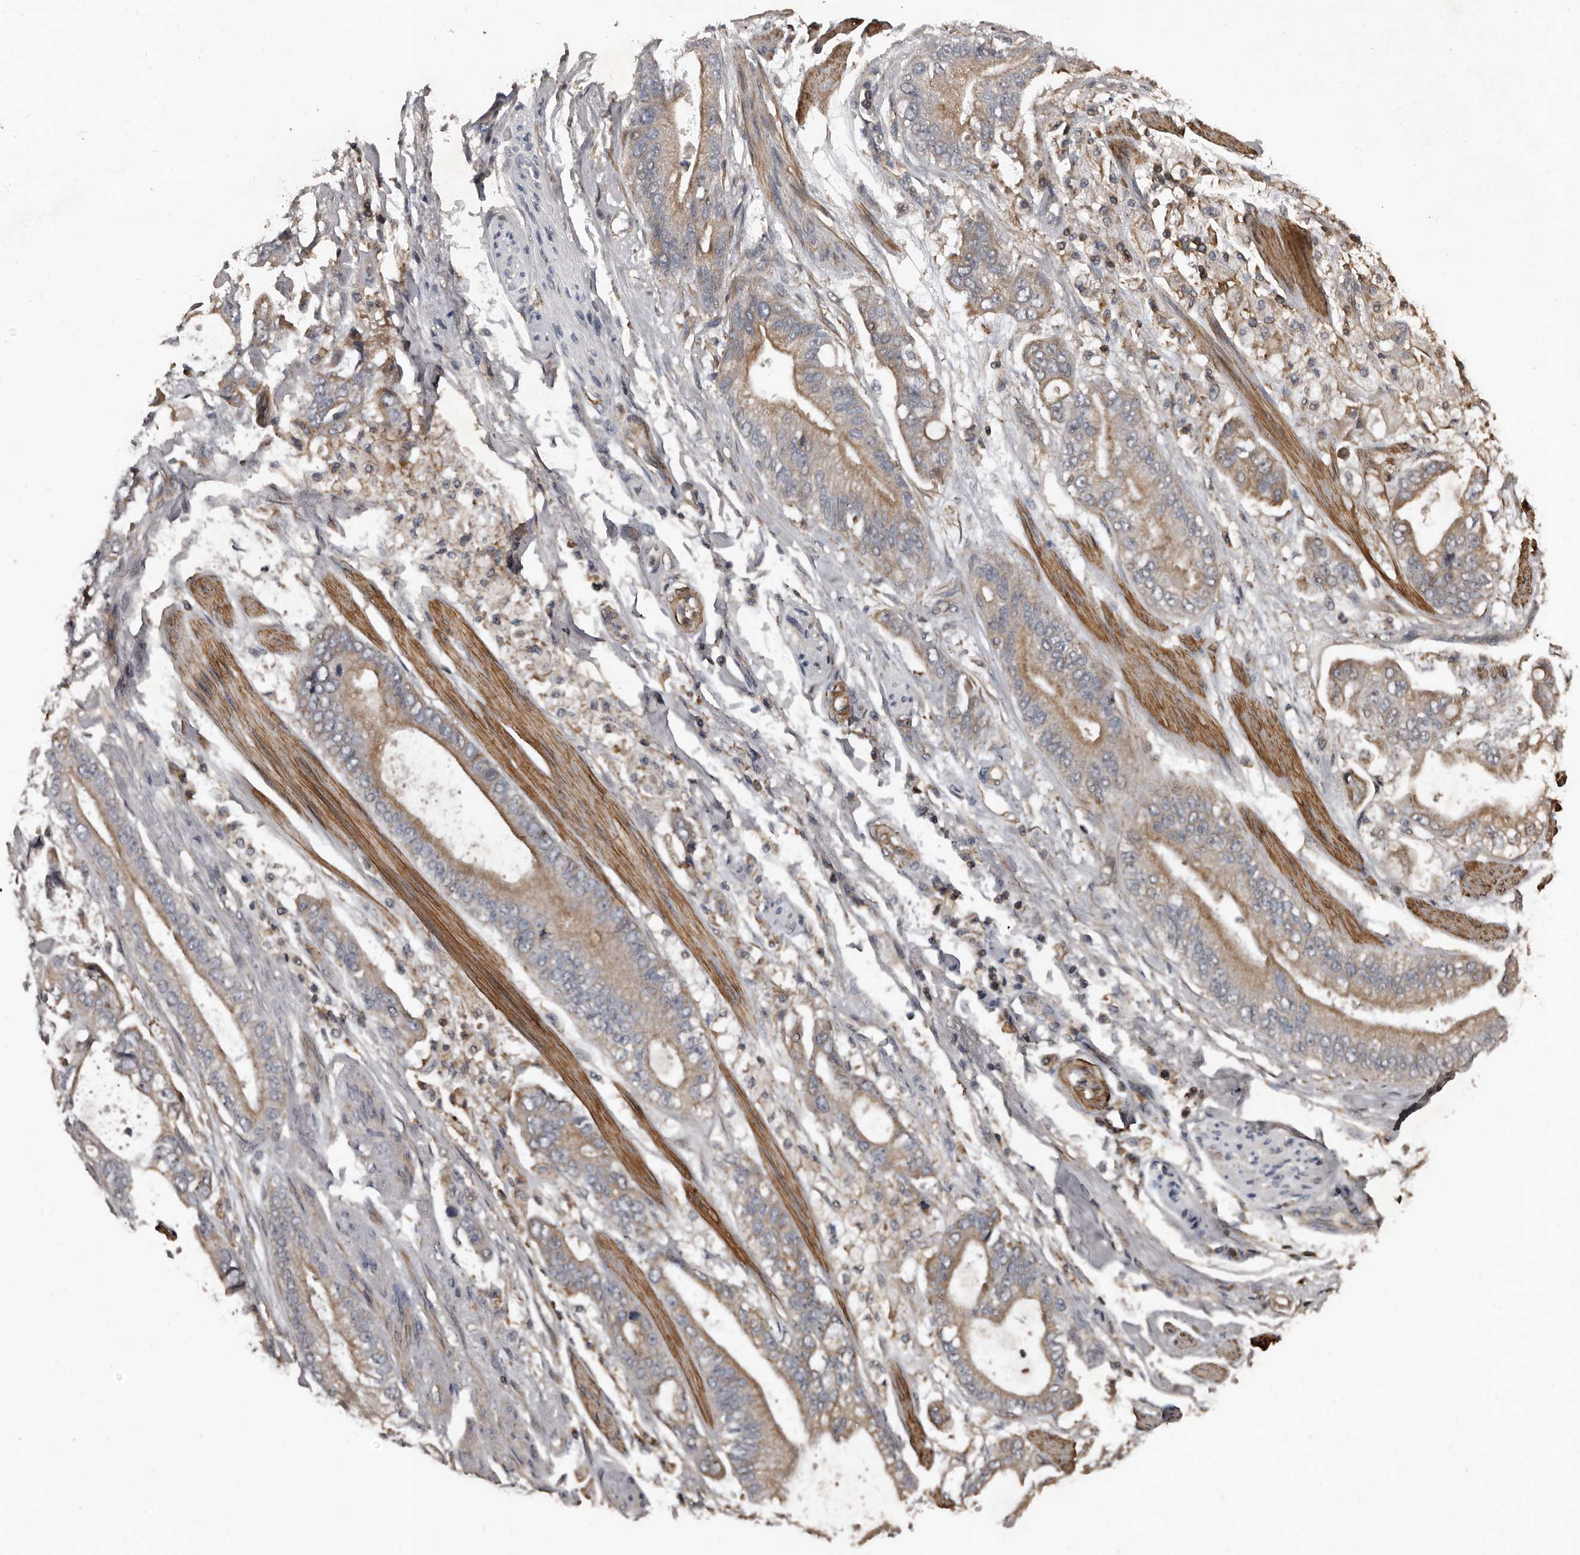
{"staining": {"intensity": "moderate", "quantity": "25%-75%", "location": "cytoplasmic/membranous"}, "tissue": "stomach cancer", "cell_type": "Tumor cells", "image_type": "cancer", "snomed": [{"axis": "morphology", "description": "Normal tissue, NOS"}, {"axis": "morphology", "description": "Adenocarcinoma, NOS"}, {"axis": "topography", "description": "Stomach"}], "caption": "Immunohistochemical staining of stomach cancer demonstrates moderate cytoplasmic/membranous protein staining in approximately 25%-75% of tumor cells.", "gene": "GREB1", "patient": {"sex": "male", "age": 62}}